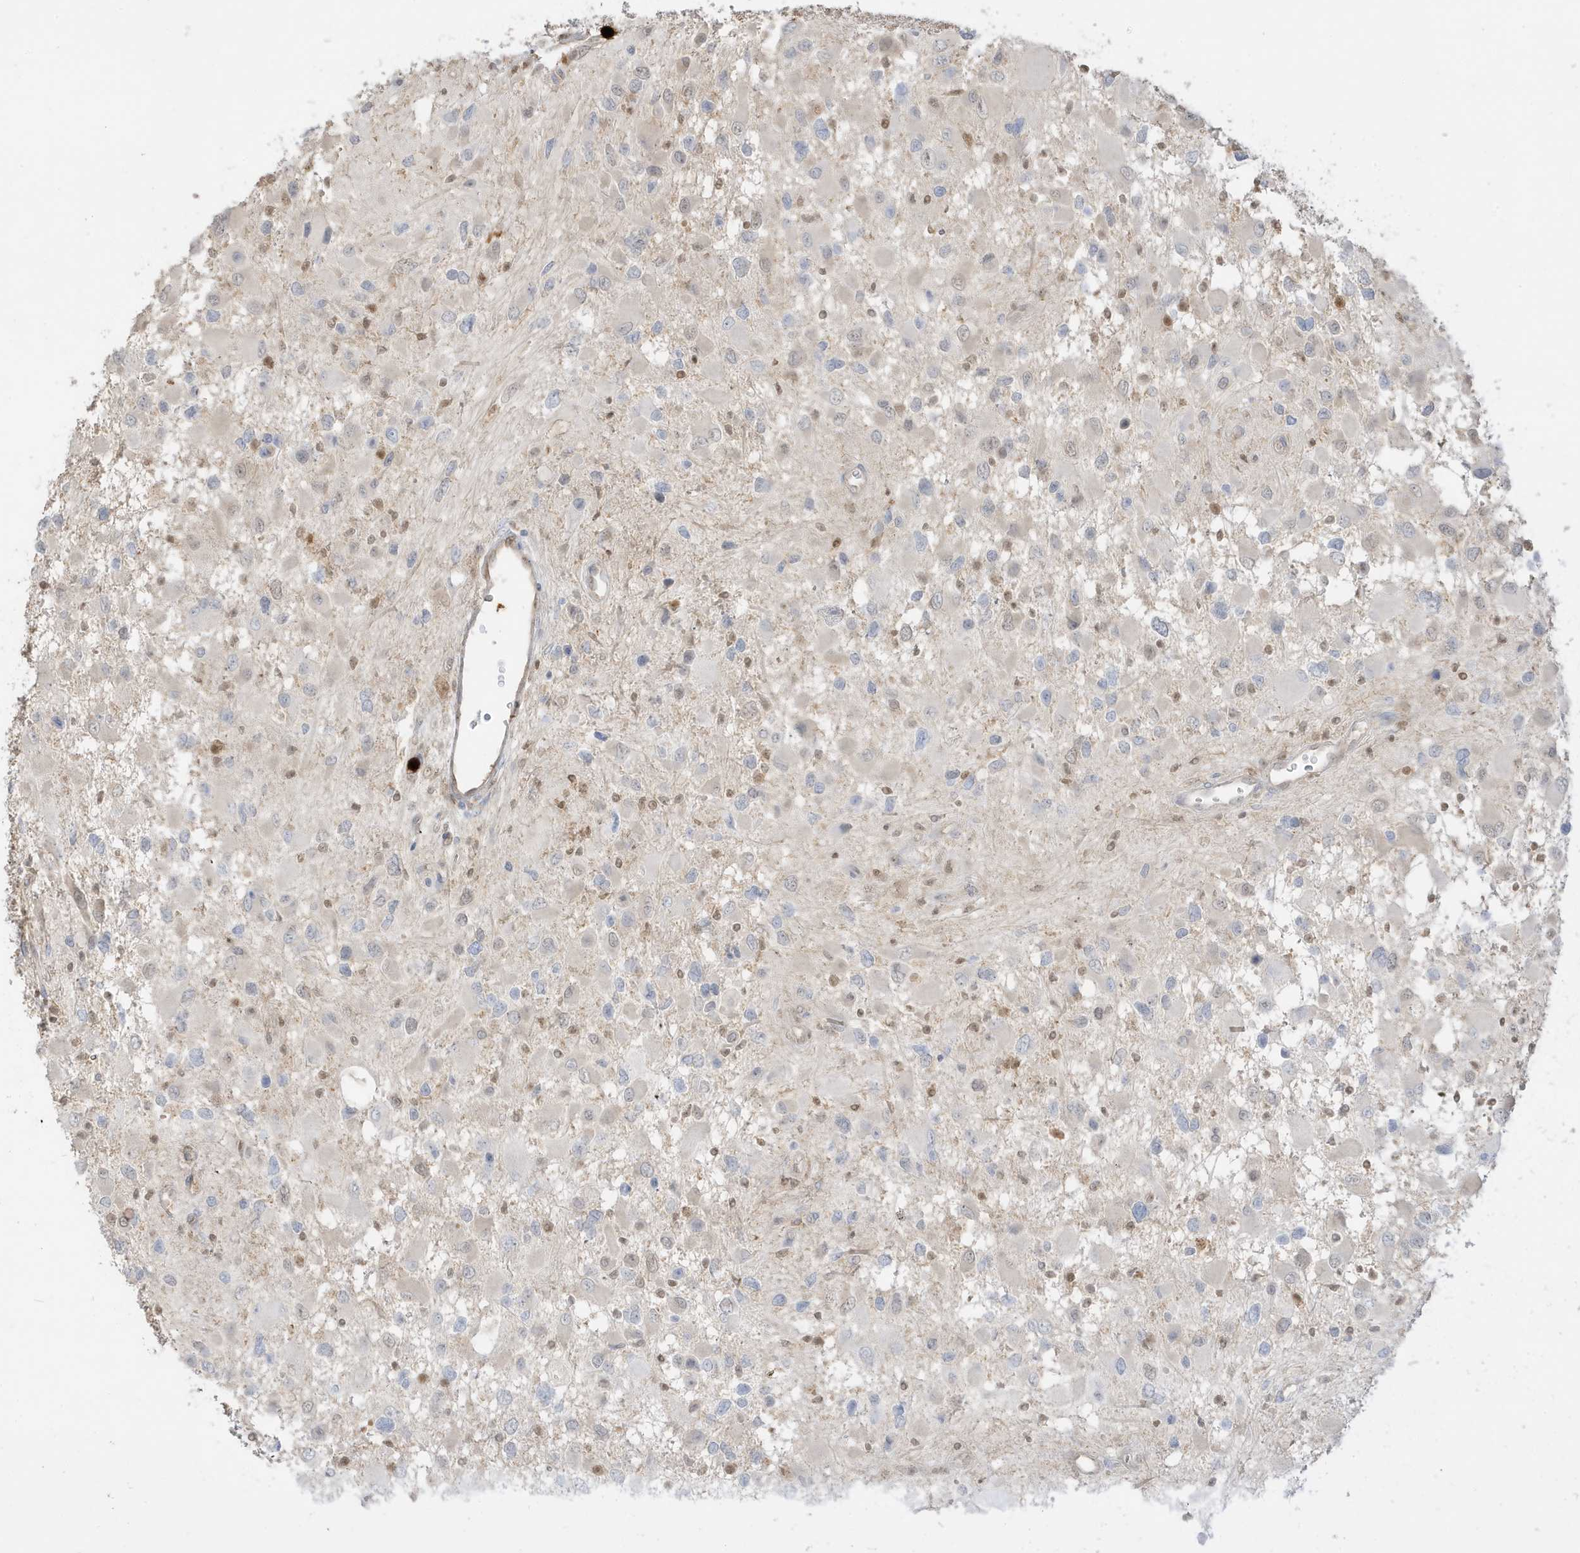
{"staining": {"intensity": "weak", "quantity": "25%-75%", "location": "nuclear"}, "tissue": "glioma", "cell_type": "Tumor cells", "image_type": "cancer", "snomed": [{"axis": "morphology", "description": "Glioma, malignant, High grade"}, {"axis": "topography", "description": "Brain"}], "caption": "Immunohistochemical staining of human glioma exhibits low levels of weak nuclear expression in about 25%-75% of tumor cells.", "gene": "GCA", "patient": {"sex": "male", "age": 53}}